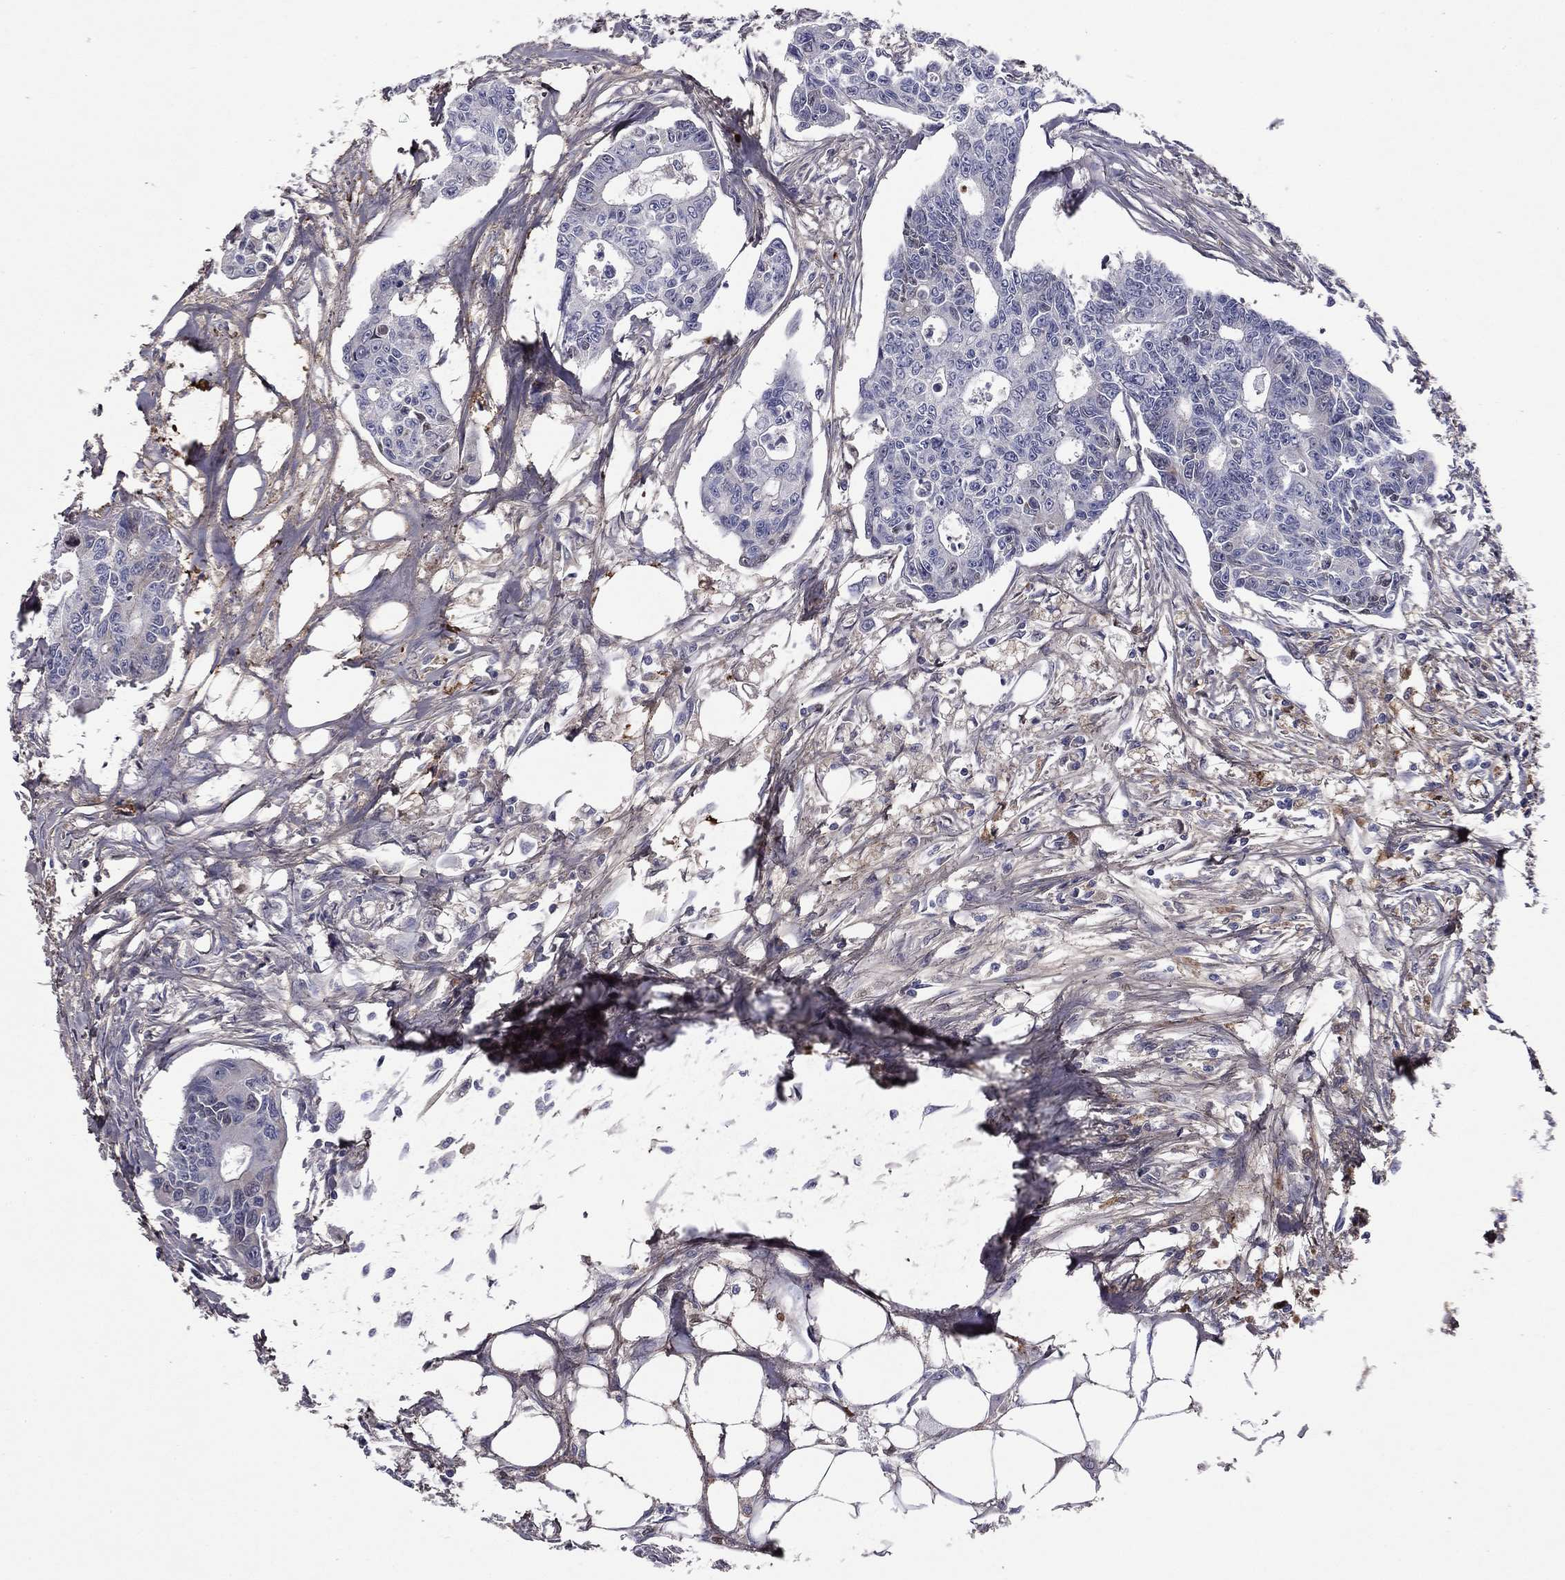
{"staining": {"intensity": "negative", "quantity": "none", "location": "none"}, "tissue": "colorectal cancer", "cell_type": "Tumor cells", "image_type": "cancer", "snomed": [{"axis": "morphology", "description": "Adenocarcinoma, NOS"}, {"axis": "topography", "description": "Colon"}], "caption": "The histopathology image demonstrates no significant positivity in tumor cells of colorectal adenocarcinoma. (DAB immunohistochemistry (IHC) with hematoxylin counter stain).", "gene": "COL2A1", "patient": {"sex": "male", "age": 70}}